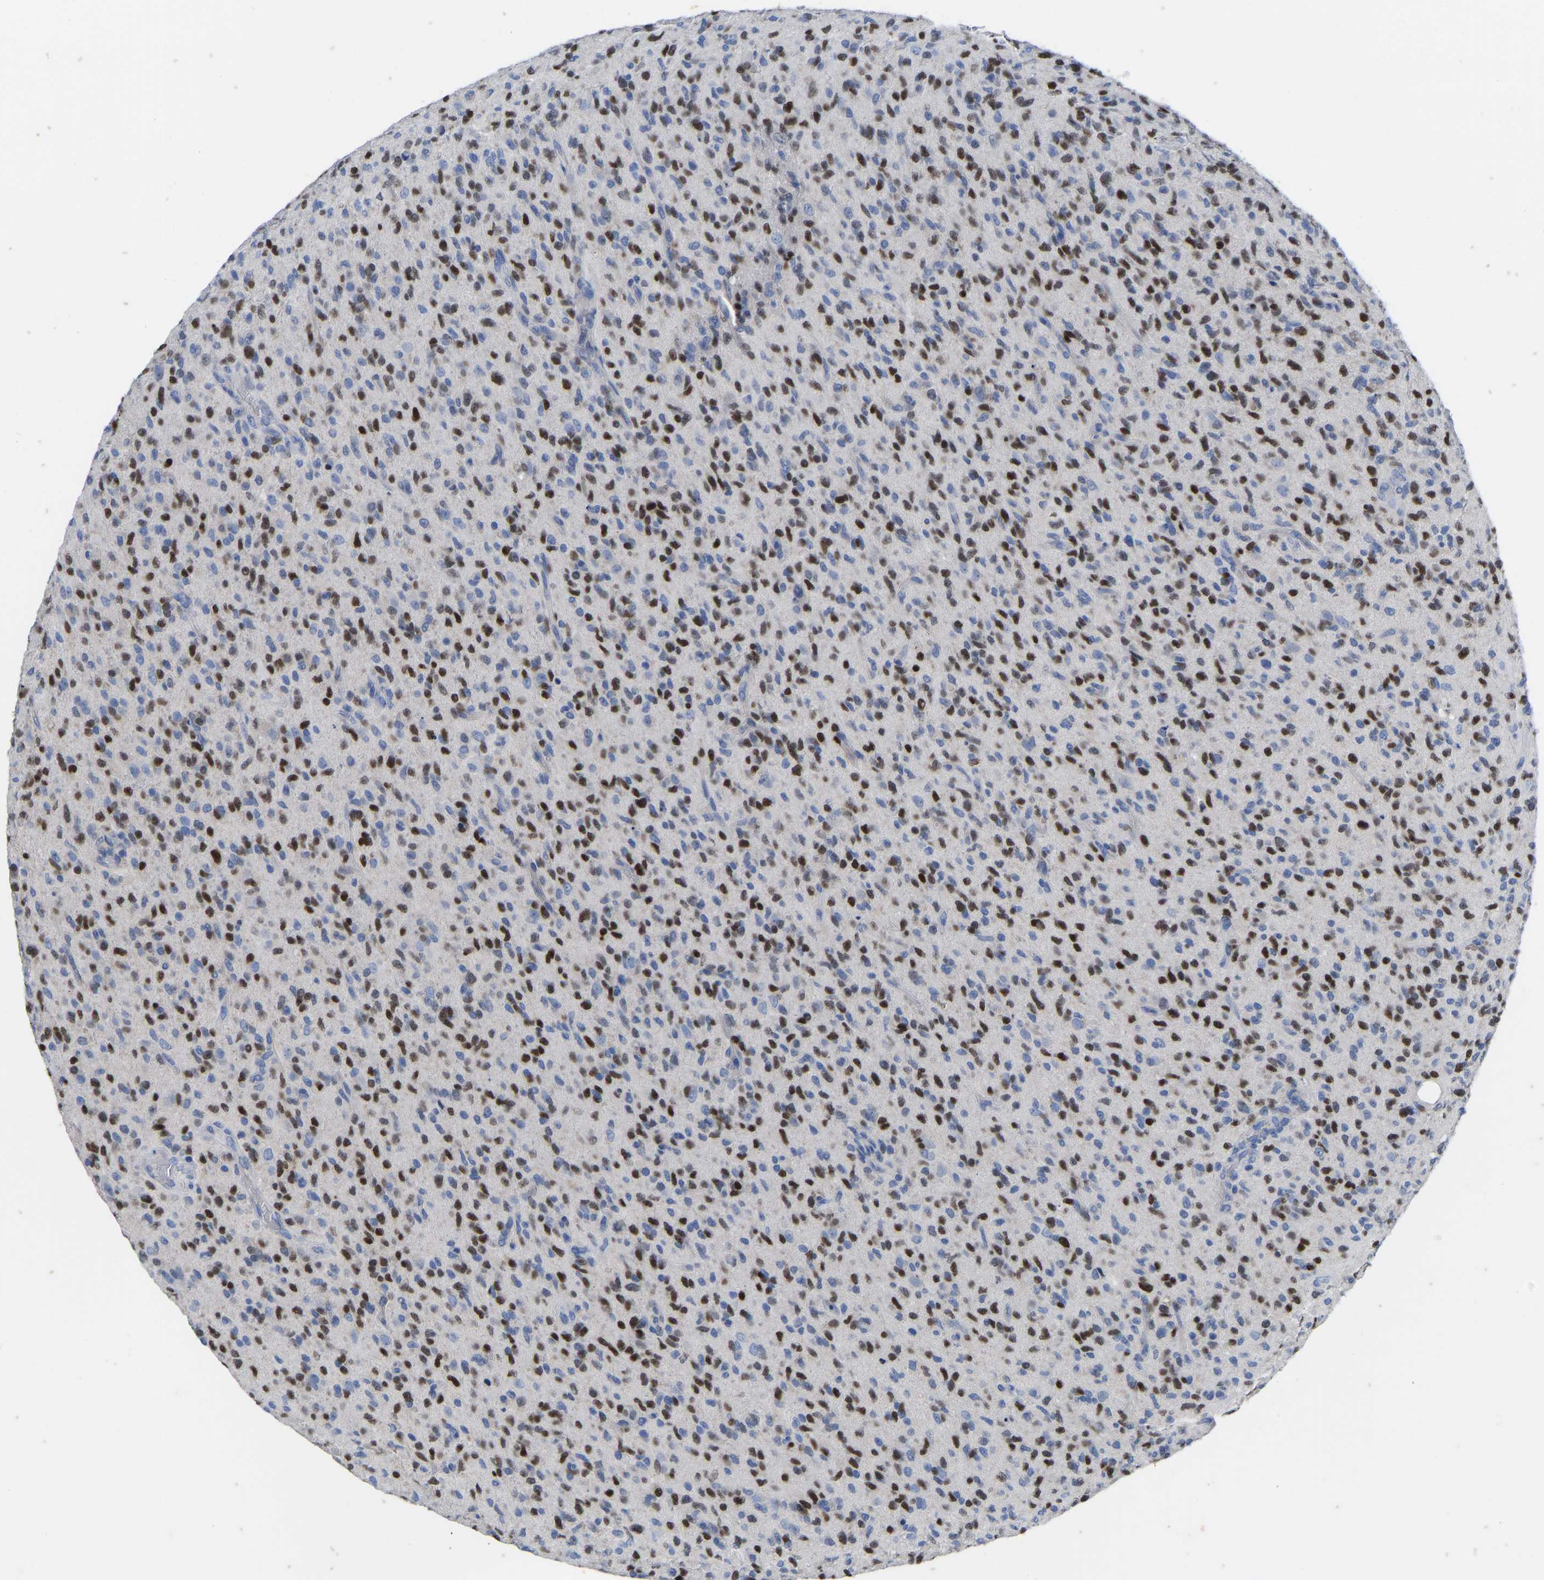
{"staining": {"intensity": "strong", "quantity": ">75%", "location": "nuclear"}, "tissue": "glioma", "cell_type": "Tumor cells", "image_type": "cancer", "snomed": [{"axis": "morphology", "description": "Glioma, malignant, High grade"}, {"axis": "topography", "description": "Brain"}], "caption": "Brown immunohistochemical staining in human glioma demonstrates strong nuclear staining in approximately >75% of tumor cells.", "gene": "OLIG2", "patient": {"sex": "male", "age": 71}}